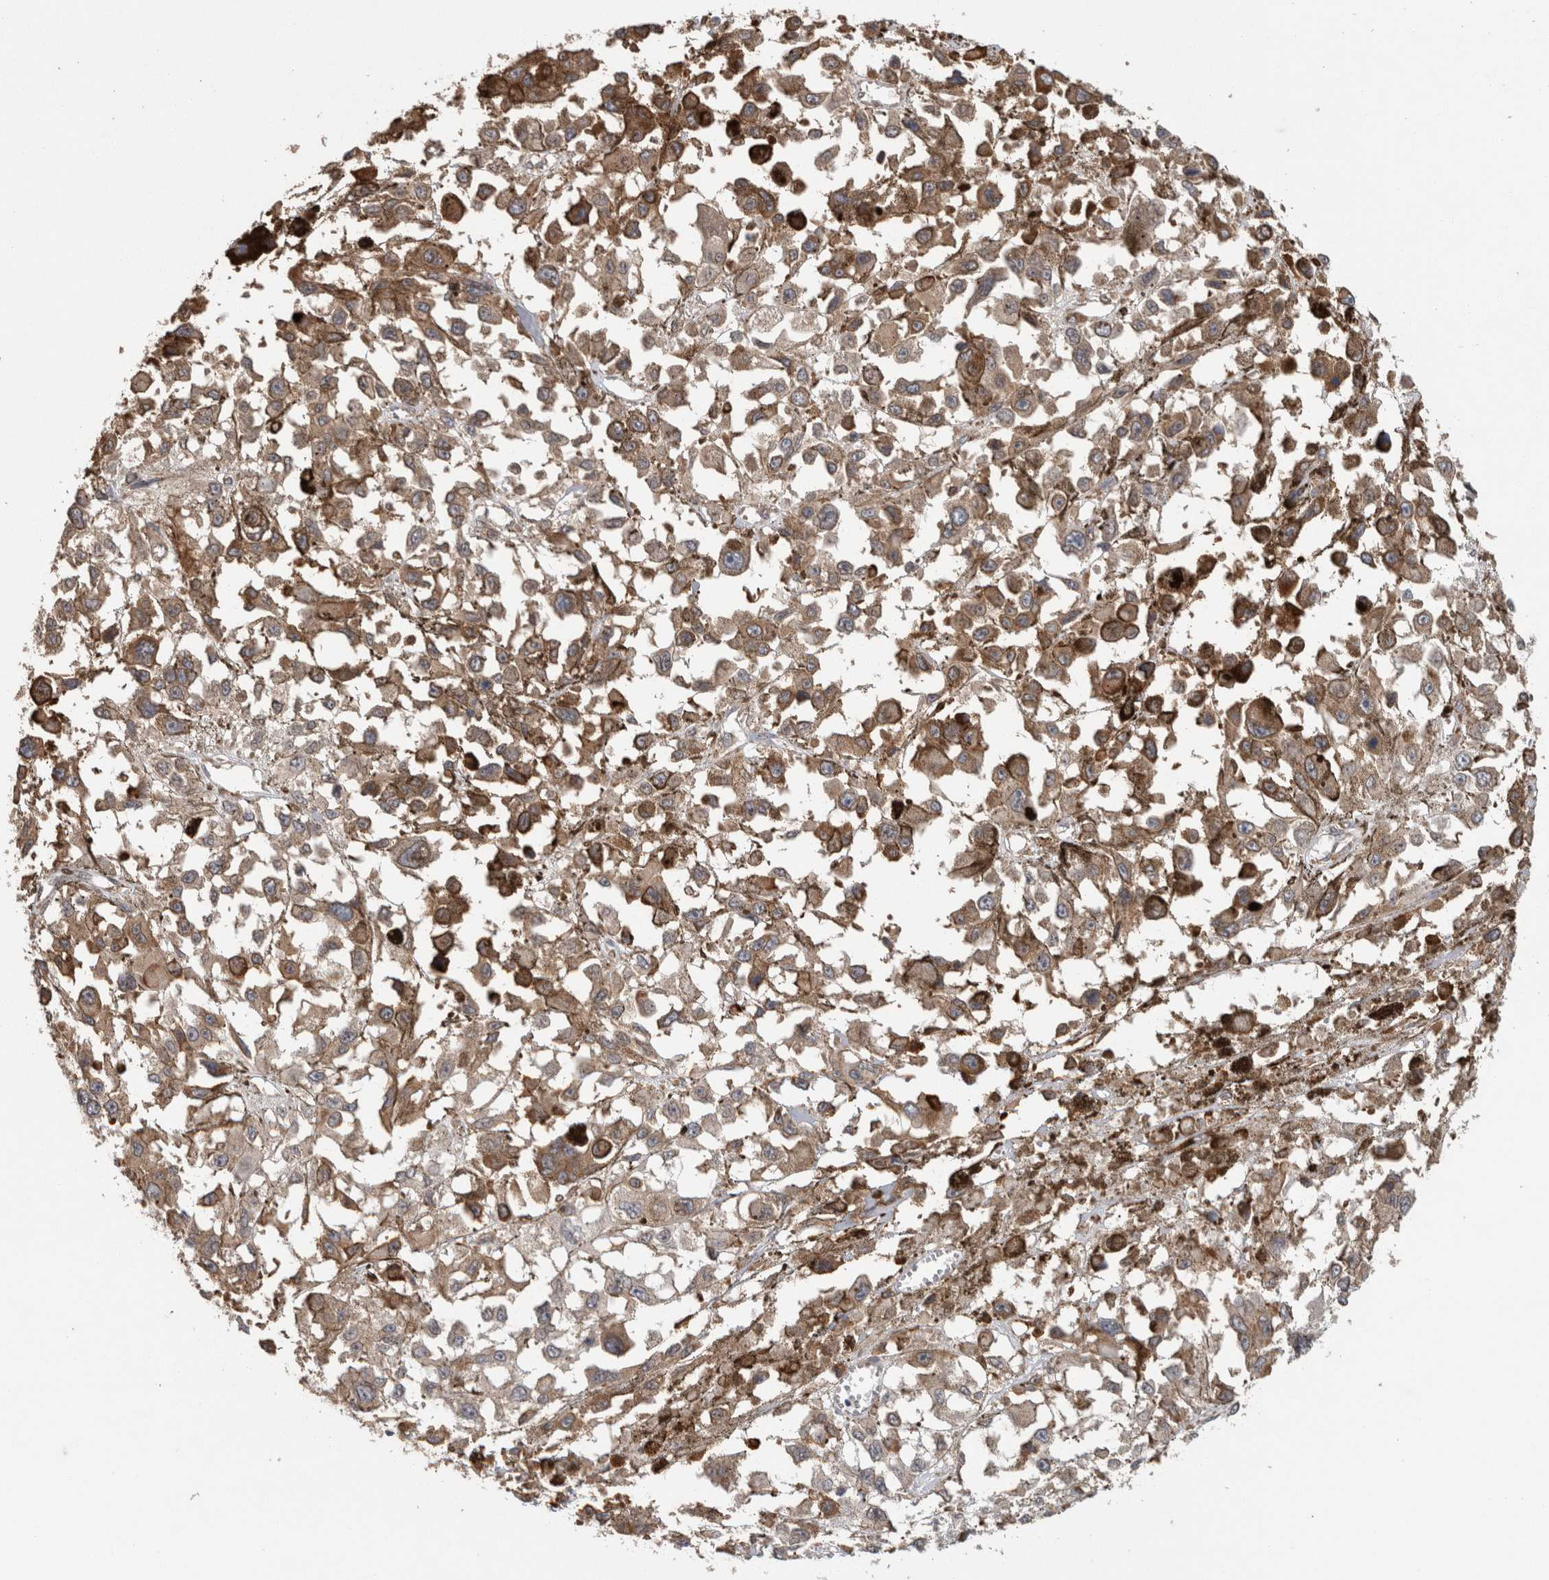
{"staining": {"intensity": "moderate", "quantity": ">75%", "location": "cytoplasmic/membranous"}, "tissue": "melanoma", "cell_type": "Tumor cells", "image_type": "cancer", "snomed": [{"axis": "morphology", "description": "Malignant melanoma, Metastatic site"}, {"axis": "topography", "description": "Lymph node"}], "caption": "An immunohistochemistry photomicrograph of neoplastic tissue is shown. Protein staining in brown labels moderate cytoplasmic/membranous positivity in malignant melanoma (metastatic site) within tumor cells.", "gene": "ADGRL3", "patient": {"sex": "male", "age": 59}}